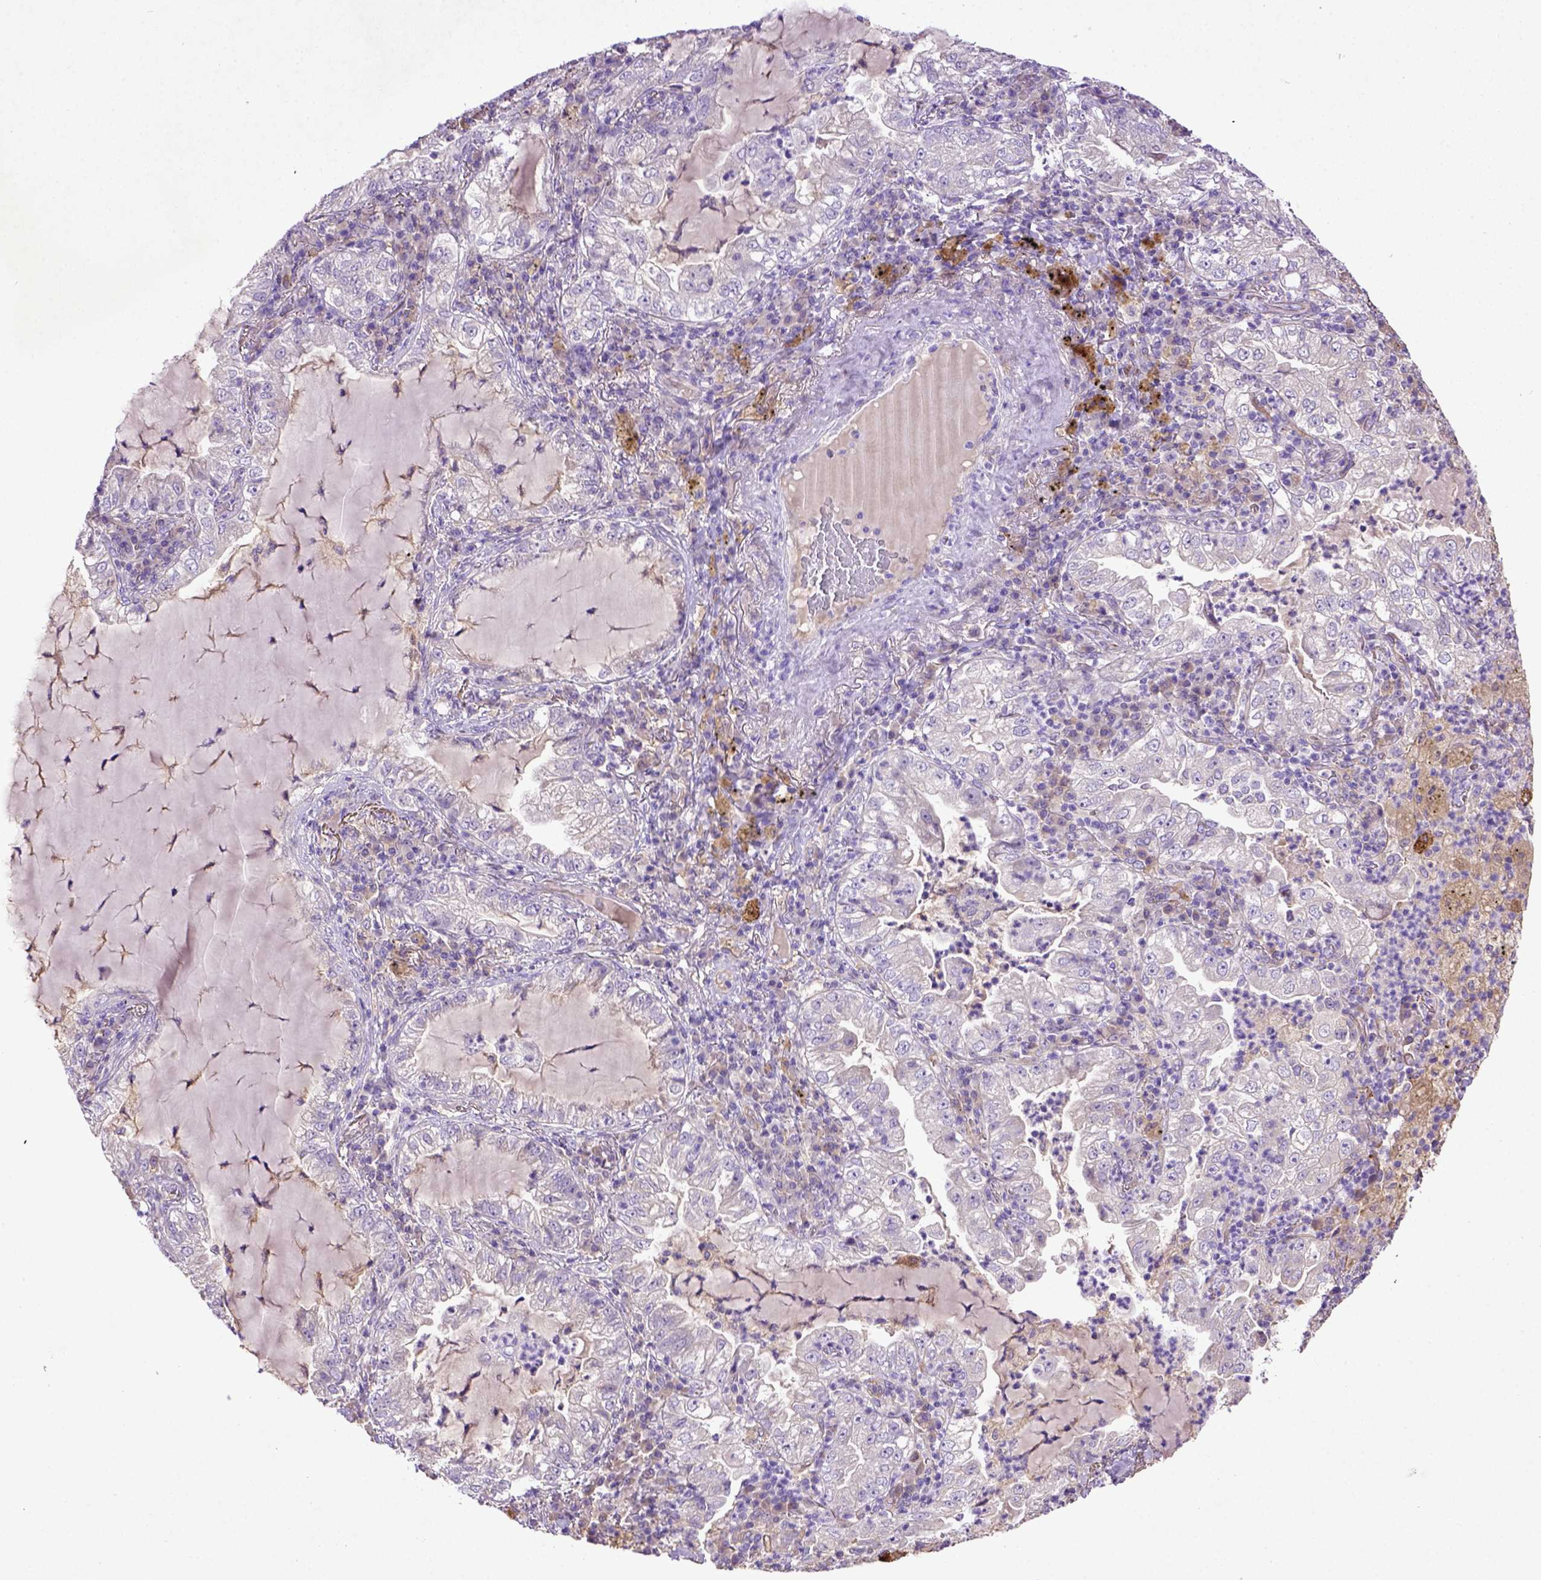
{"staining": {"intensity": "negative", "quantity": "none", "location": "none"}, "tissue": "lung cancer", "cell_type": "Tumor cells", "image_type": "cancer", "snomed": [{"axis": "morphology", "description": "Adenocarcinoma, NOS"}, {"axis": "topography", "description": "Lung"}], "caption": "DAB (3,3'-diaminobenzidine) immunohistochemical staining of lung cancer demonstrates no significant staining in tumor cells.", "gene": "DEPDC1B", "patient": {"sex": "female", "age": 73}}